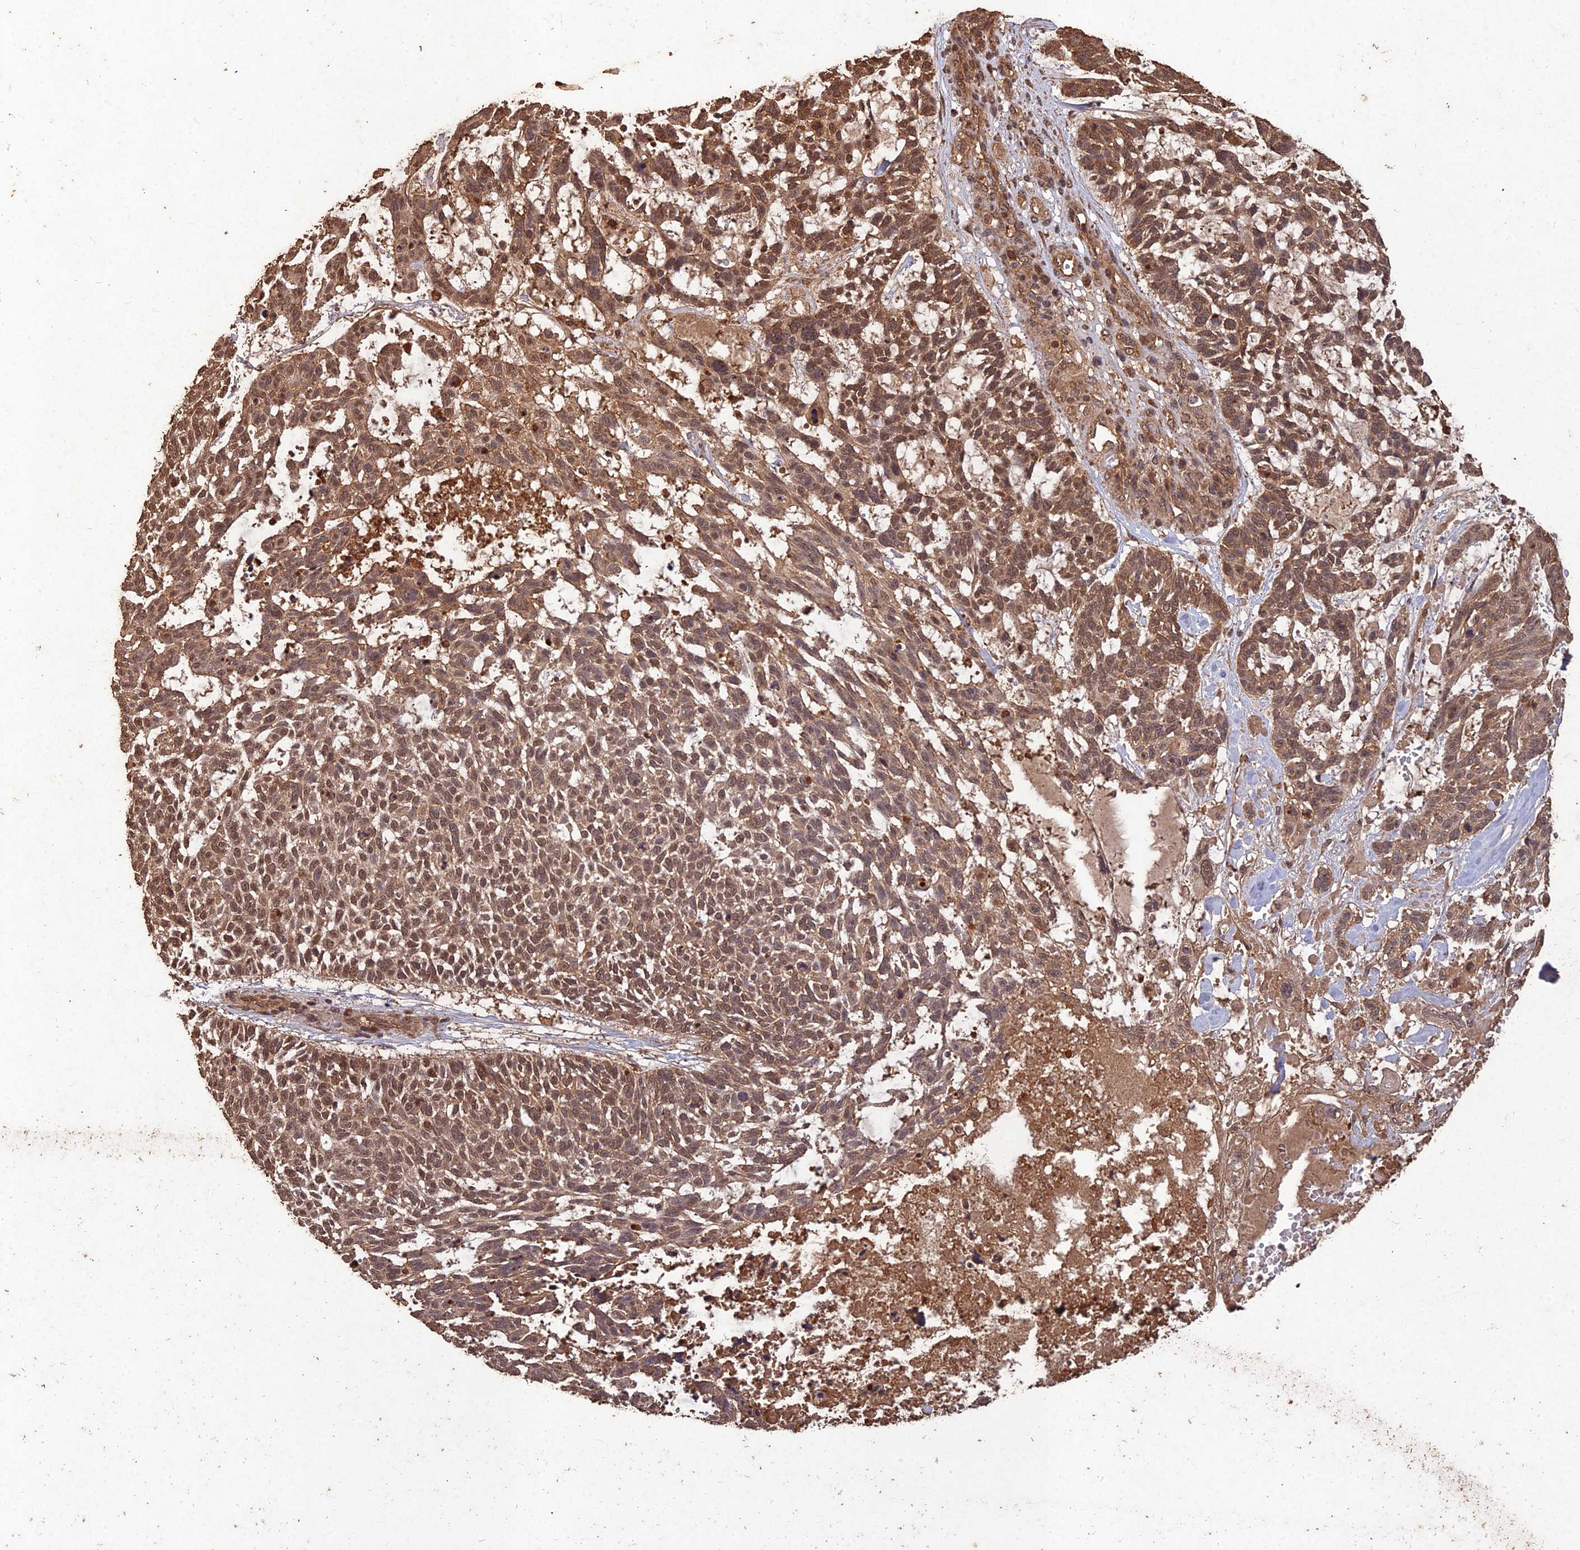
{"staining": {"intensity": "moderate", "quantity": ">75%", "location": "cytoplasmic/membranous,nuclear"}, "tissue": "skin cancer", "cell_type": "Tumor cells", "image_type": "cancer", "snomed": [{"axis": "morphology", "description": "Basal cell carcinoma"}, {"axis": "topography", "description": "Skin"}], "caption": "Basal cell carcinoma (skin) stained for a protein (brown) displays moderate cytoplasmic/membranous and nuclear positive positivity in about >75% of tumor cells.", "gene": "SYMPK", "patient": {"sex": "male", "age": 88}}